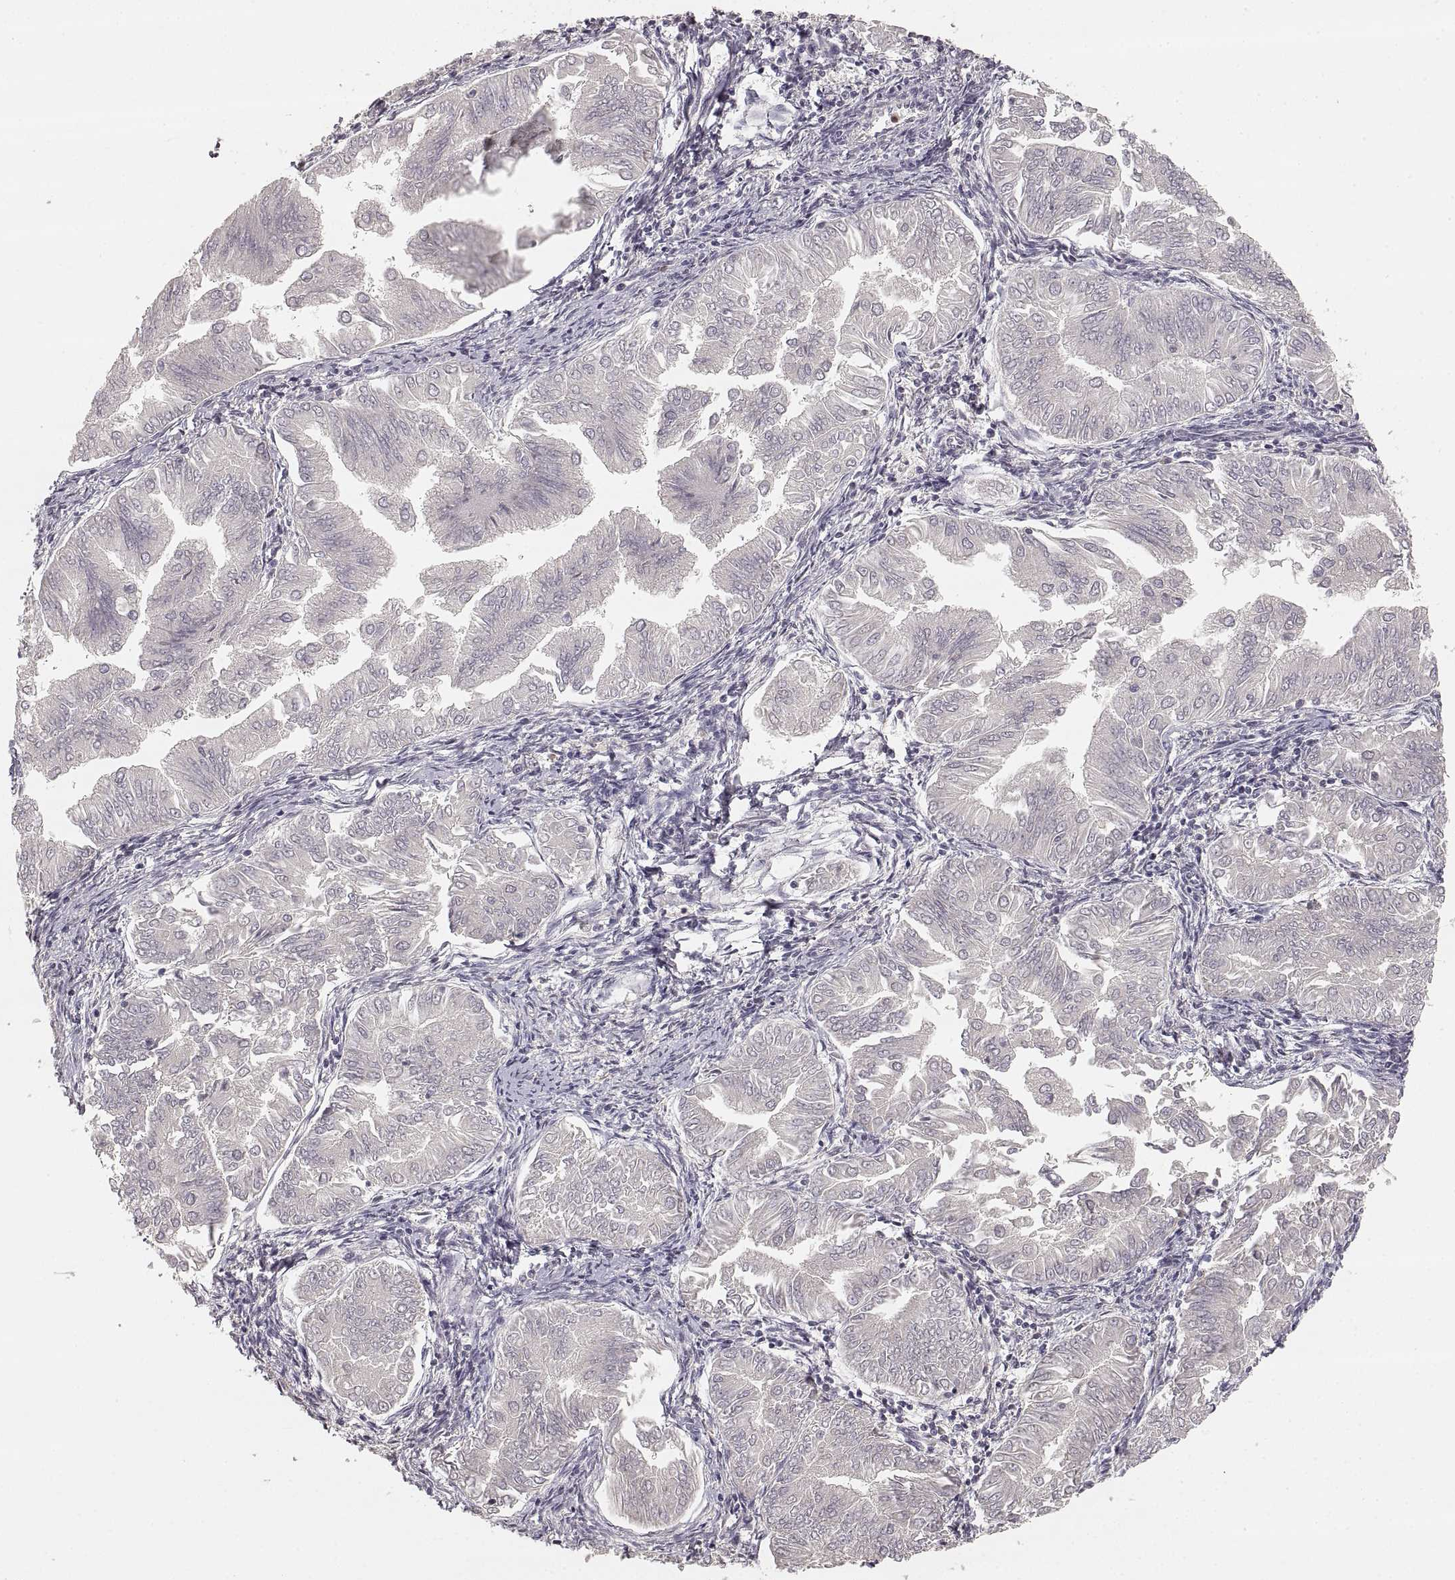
{"staining": {"intensity": "negative", "quantity": "none", "location": "none"}, "tissue": "endometrial cancer", "cell_type": "Tumor cells", "image_type": "cancer", "snomed": [{"axis": "morphology", "description": "Adenocarcinoma, NOS"}, {"axis": "topography", "description": "Endometrium"}], "caption": "Tumor cells are negative for brown protein staining in endometrial cancer (adenocarcinoma).", "gene": "RUNDC3A", "patient": {"sex": "female", "age": 53}}